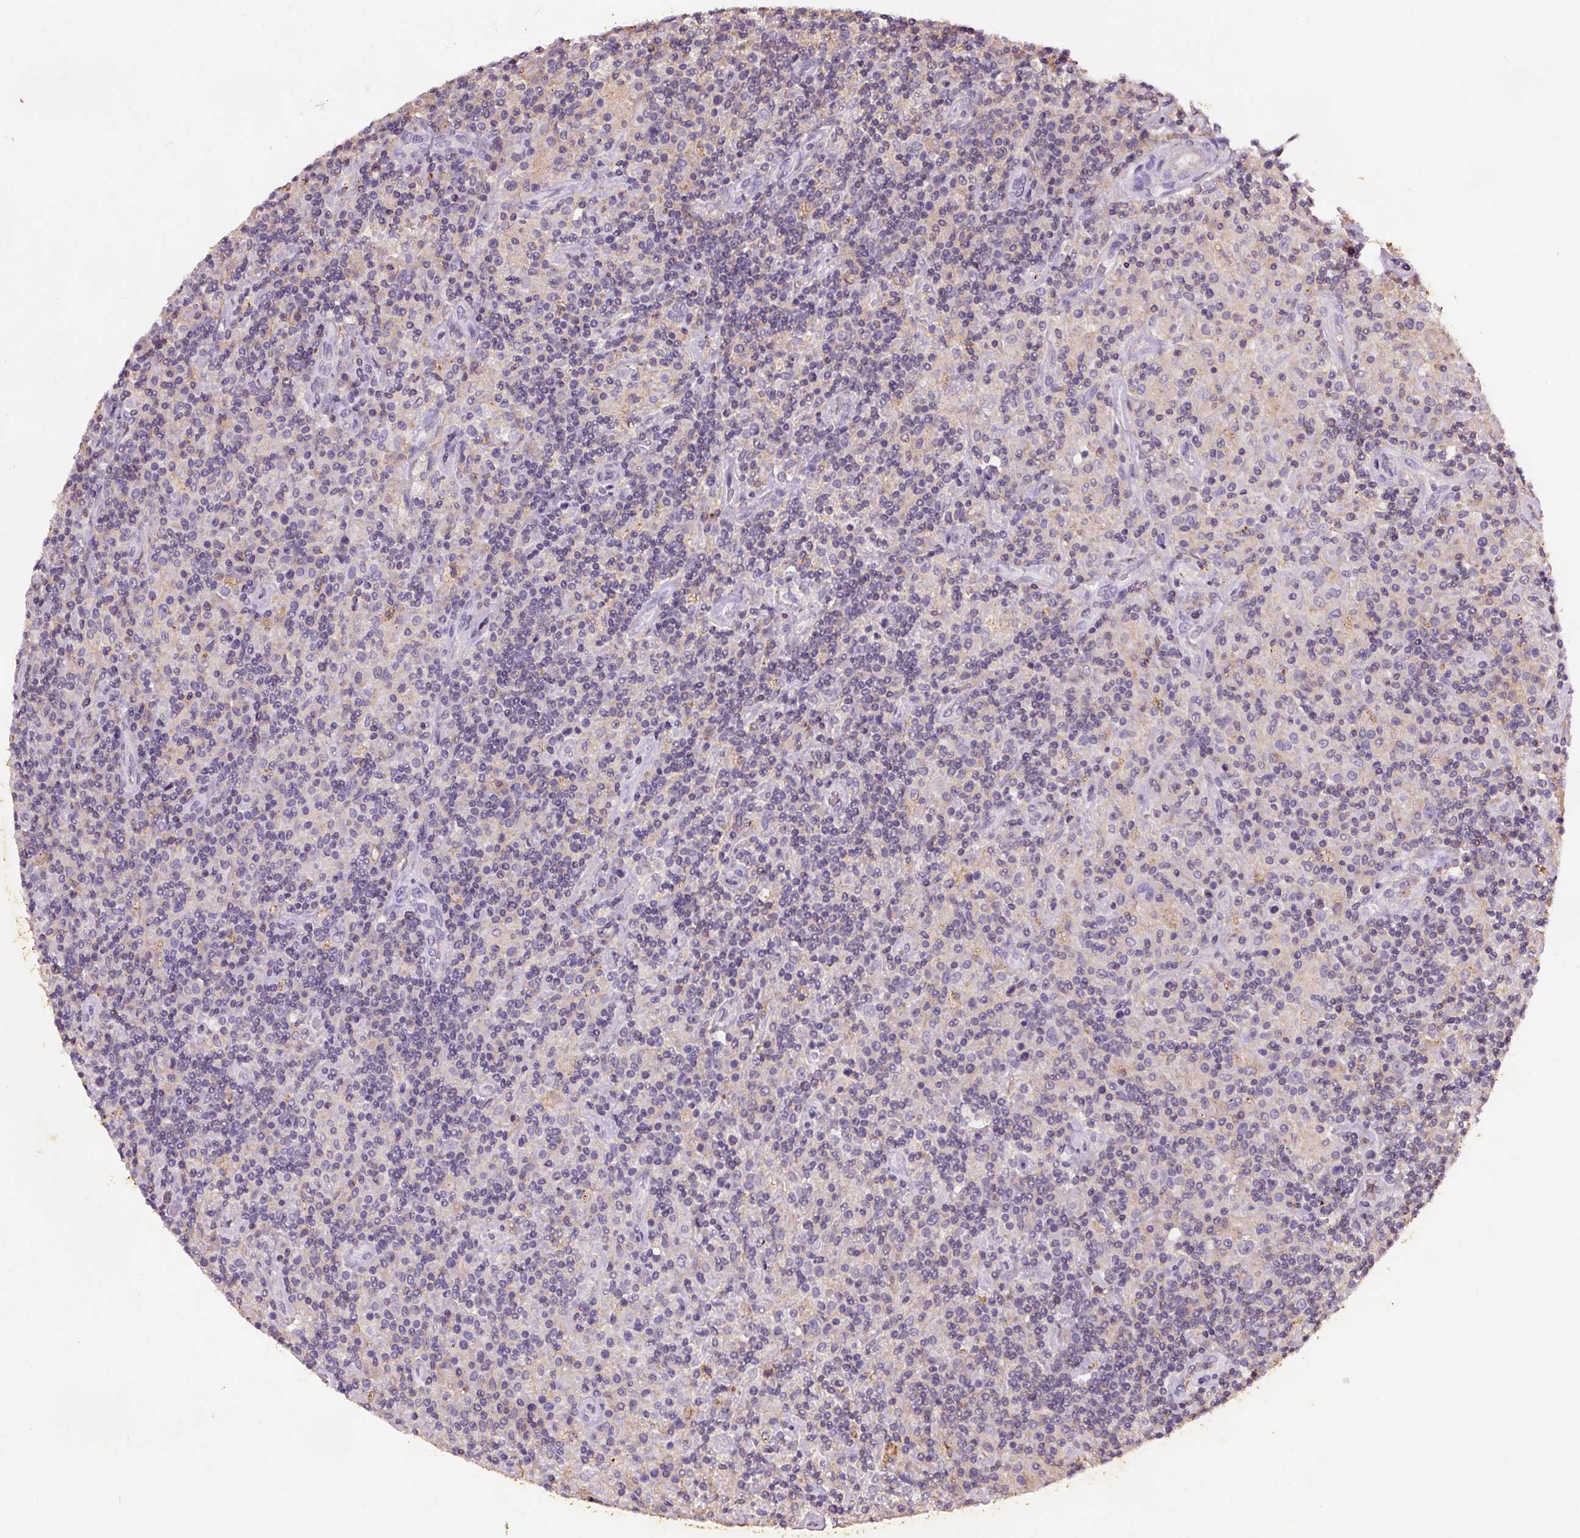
{"staining": {"intensity": "negative", "quantity": "none", "location": "none"}, "tissue": "lymphoma", "cell_type": "Tumor cells", "image_type": "cancer", "snomed": [{"axis": "morphology", "description": "Hodgkin's disease, NOS"}, {"axis": "topography", "description": "Lymph node"}], "caption": "Image shows no protein expression in tumor cells of lymphoma tissue.", "gene": "C19orf84", "patient": {"sex": "male", "age": 70}}